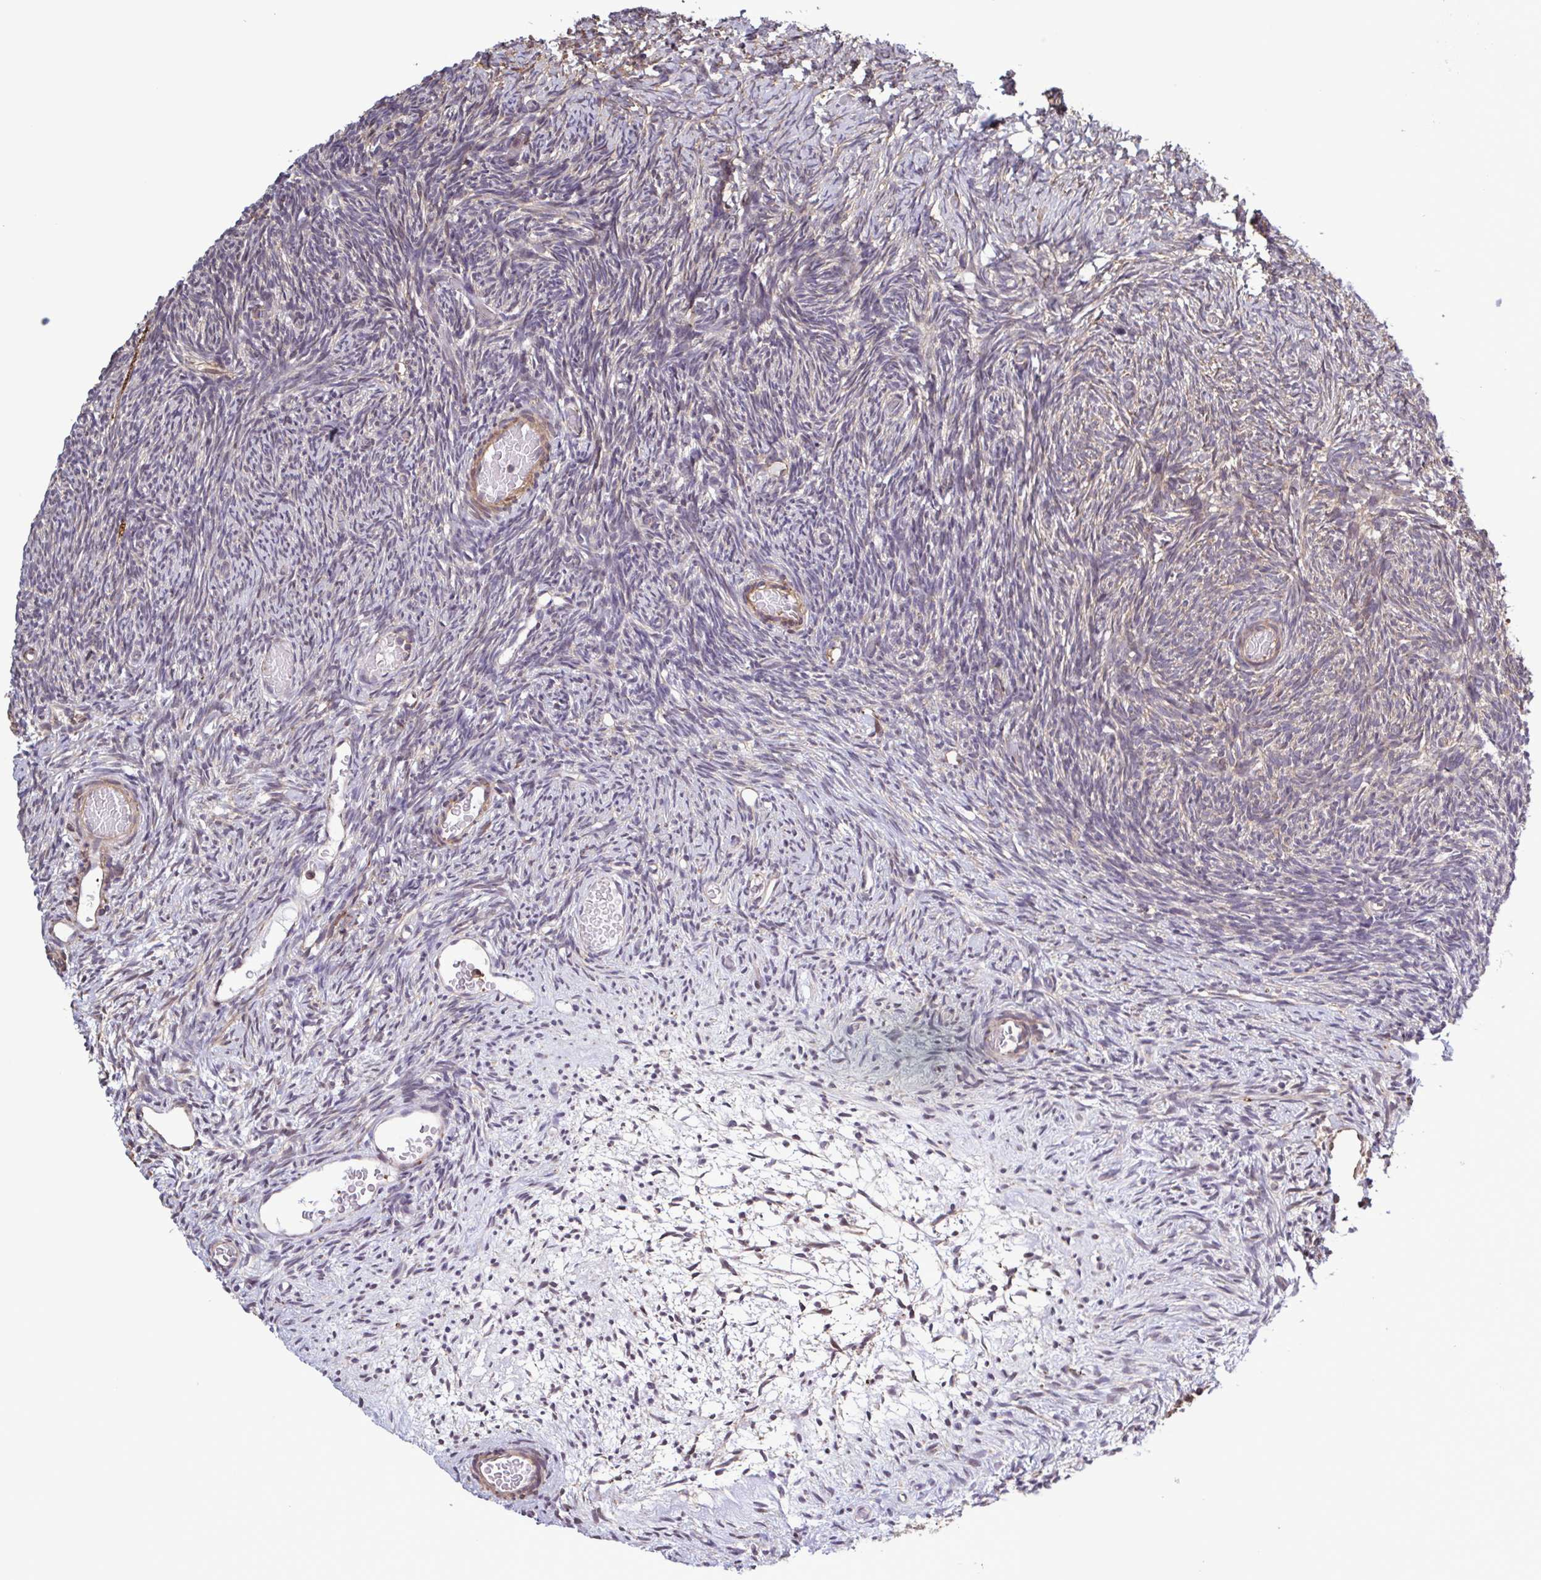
{"staining": {"intensity": "weak", "quantity": "25%-75%", "location": "cytoplasmic/membranous"}, "tissue": "ovary", "cell_type": "Follicle cells", "image_type": "normal", "snomed": [{"axis": "morphology", "description": "Normal tissue, NOS"}, {"axis": "topography", "description": "Ovary"}], "caption": "Human ovary stained with a protein marker demonstrates weak staining in follicle cells.", "gene": "ZNF200", "patient": {"sex": "female", "age": 39}}